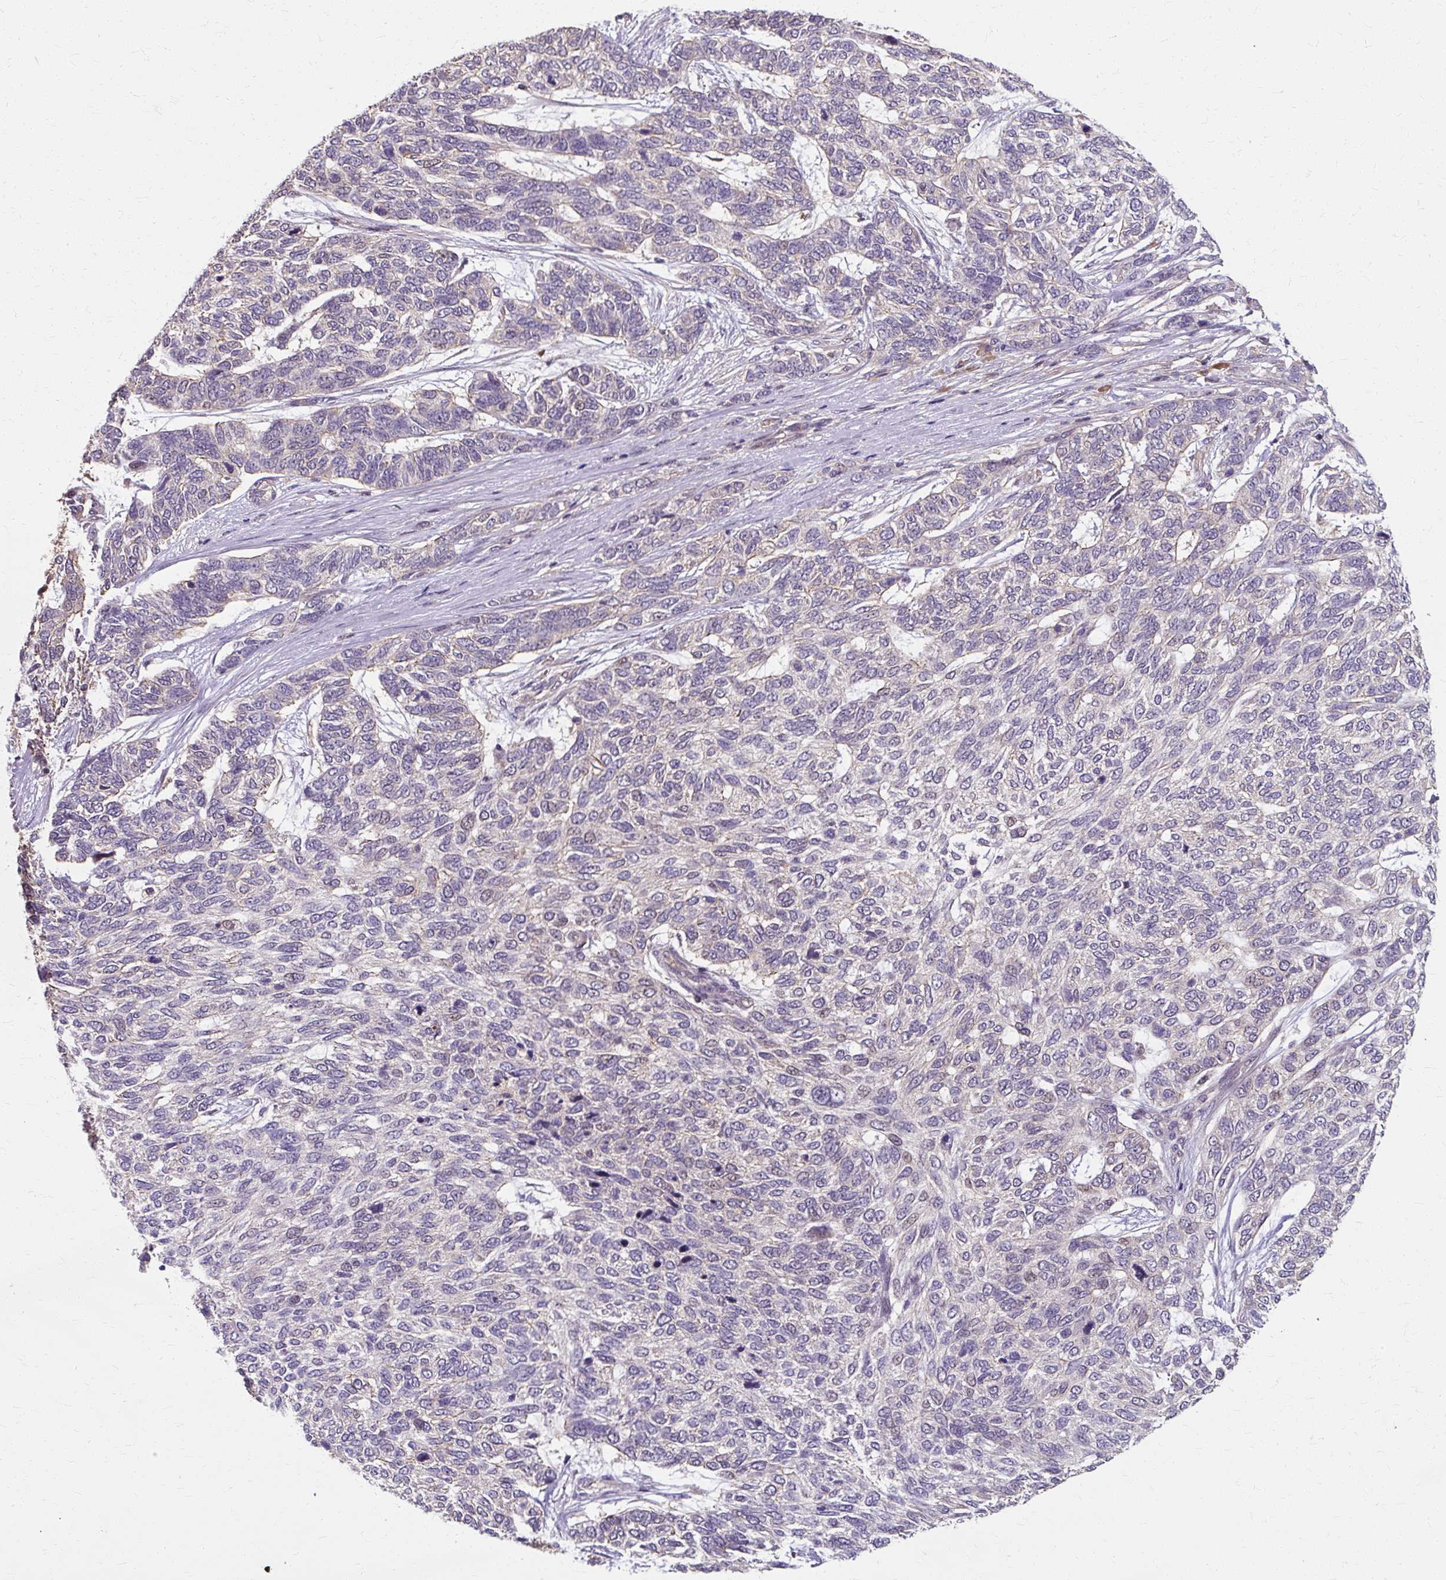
{"staining": {"intensity": "negative", "quantity": "none", "location": "none"}, "tissue": "skin cancer", "cell_type": "Tumor cells", "image_type": "cancer", "snomed": [{"axis": "morphology", "description": "Basal cell carcinoma"}, {"axis": "topography", "description": "Skin"}], "caption": "The image demonstrates no staining of tumor cells in basal cell carcinoma (skin).", "gene": "ZNF555", "patient": {"sex": "female", "age": 65}}